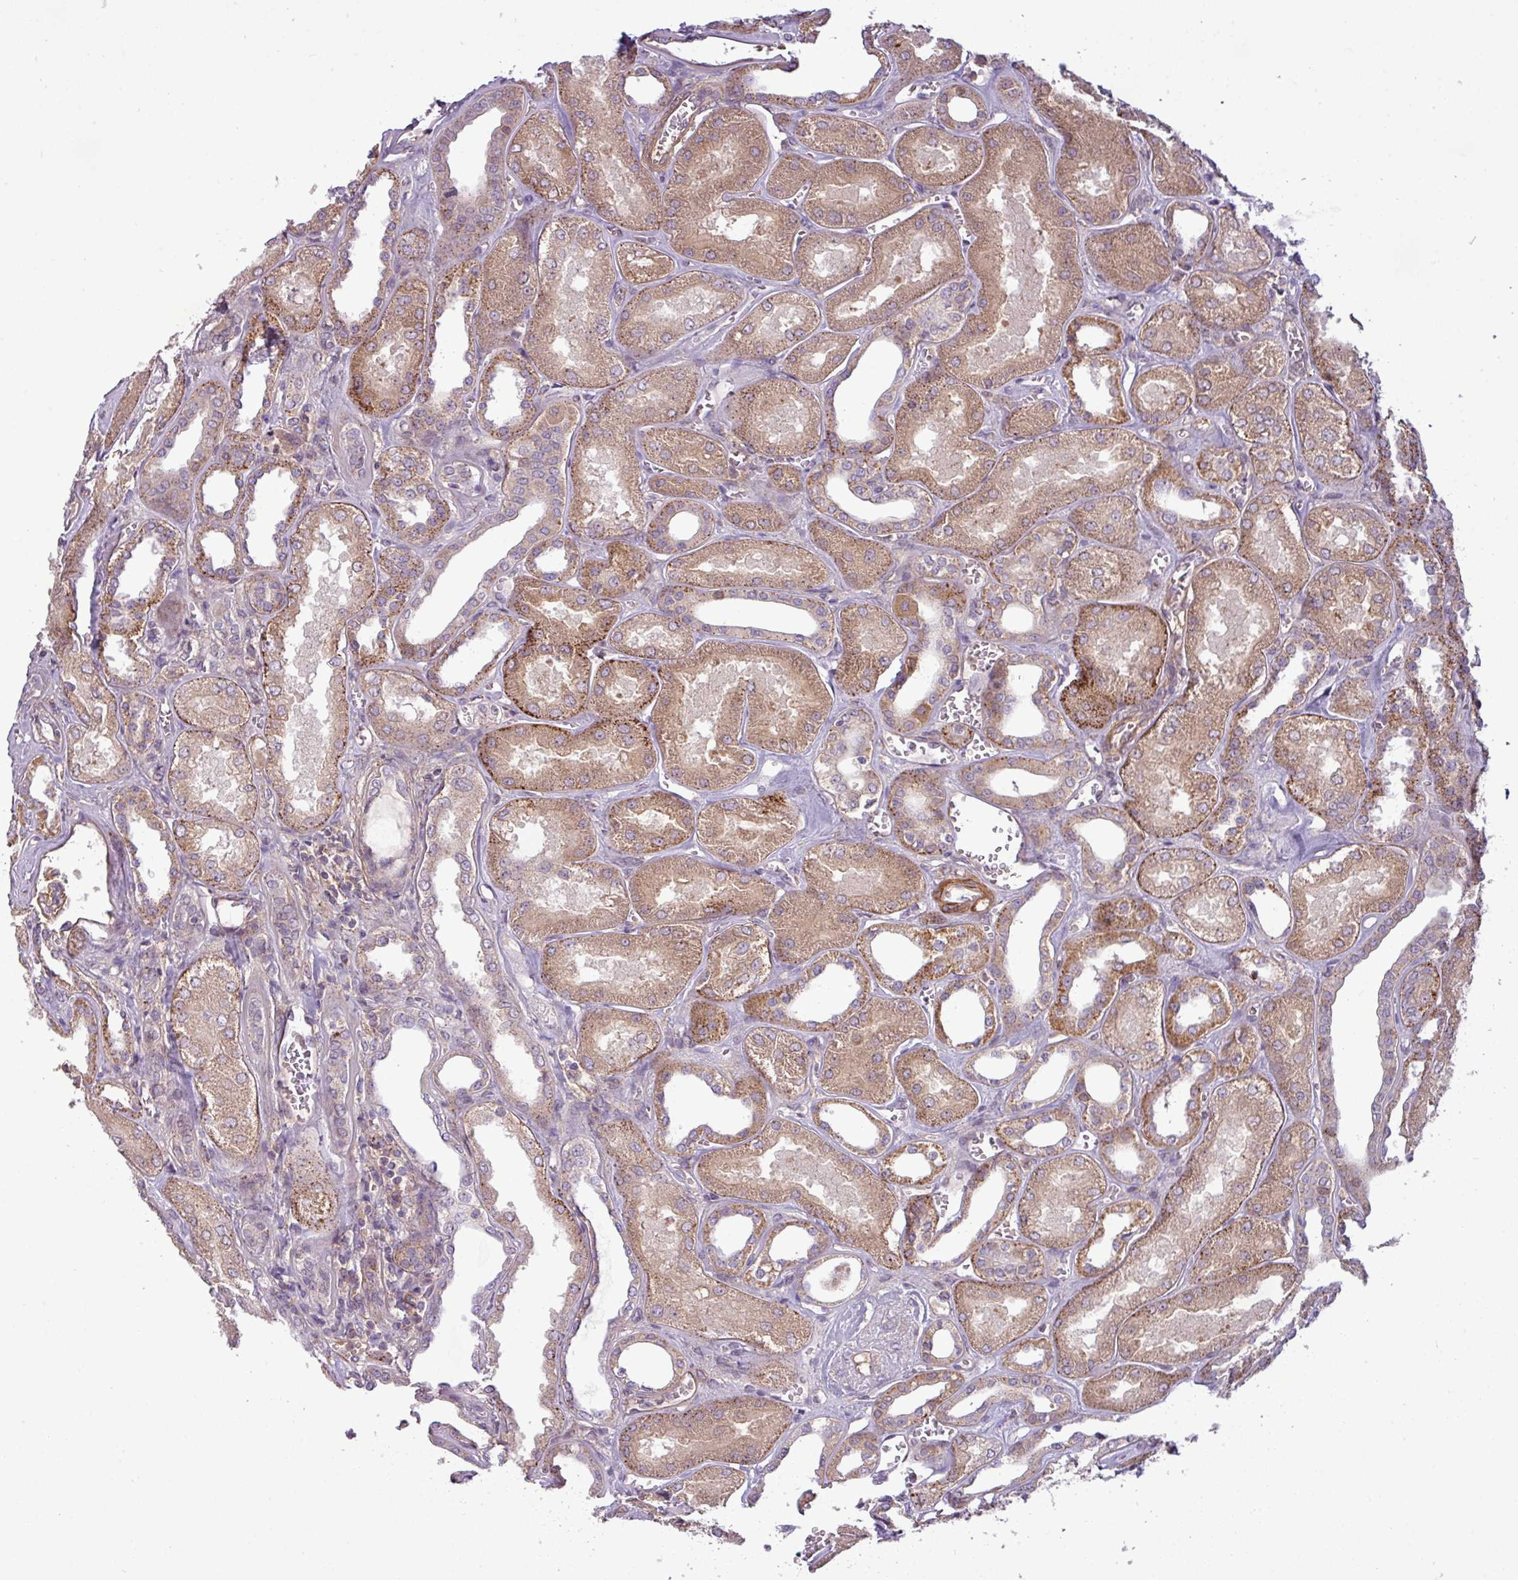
{"staining": {"intensity": "weak", "quantity": "25%-75%", "location": "cytoplasmic/membranous"}, "tissue": "kidney", "cell_type": "Cells in glomeruli", "image_type": "normal", "snomed": [{"axis": "morphology", "description": "Normal tissue, NOS"}, {"axis": "morphology", "description": "Adenocarcinoma, NOS"}, {"axis": "topography", "description": "Kidney"}], "caption": "Immunohistochemical staining of benign human kidney reveals 25%-75% levels of weak cytoplasmic/membranous protein staining in approximately 25%-75% of cells in glomeruli. The staining was performed using DAB to visualize the protein expression in brown, while the nuclei were stained in blue with hematoxylin (Magnification: 20x).", "gene": "ZNF35", "patient": {"sex": "female", "age": 68}}